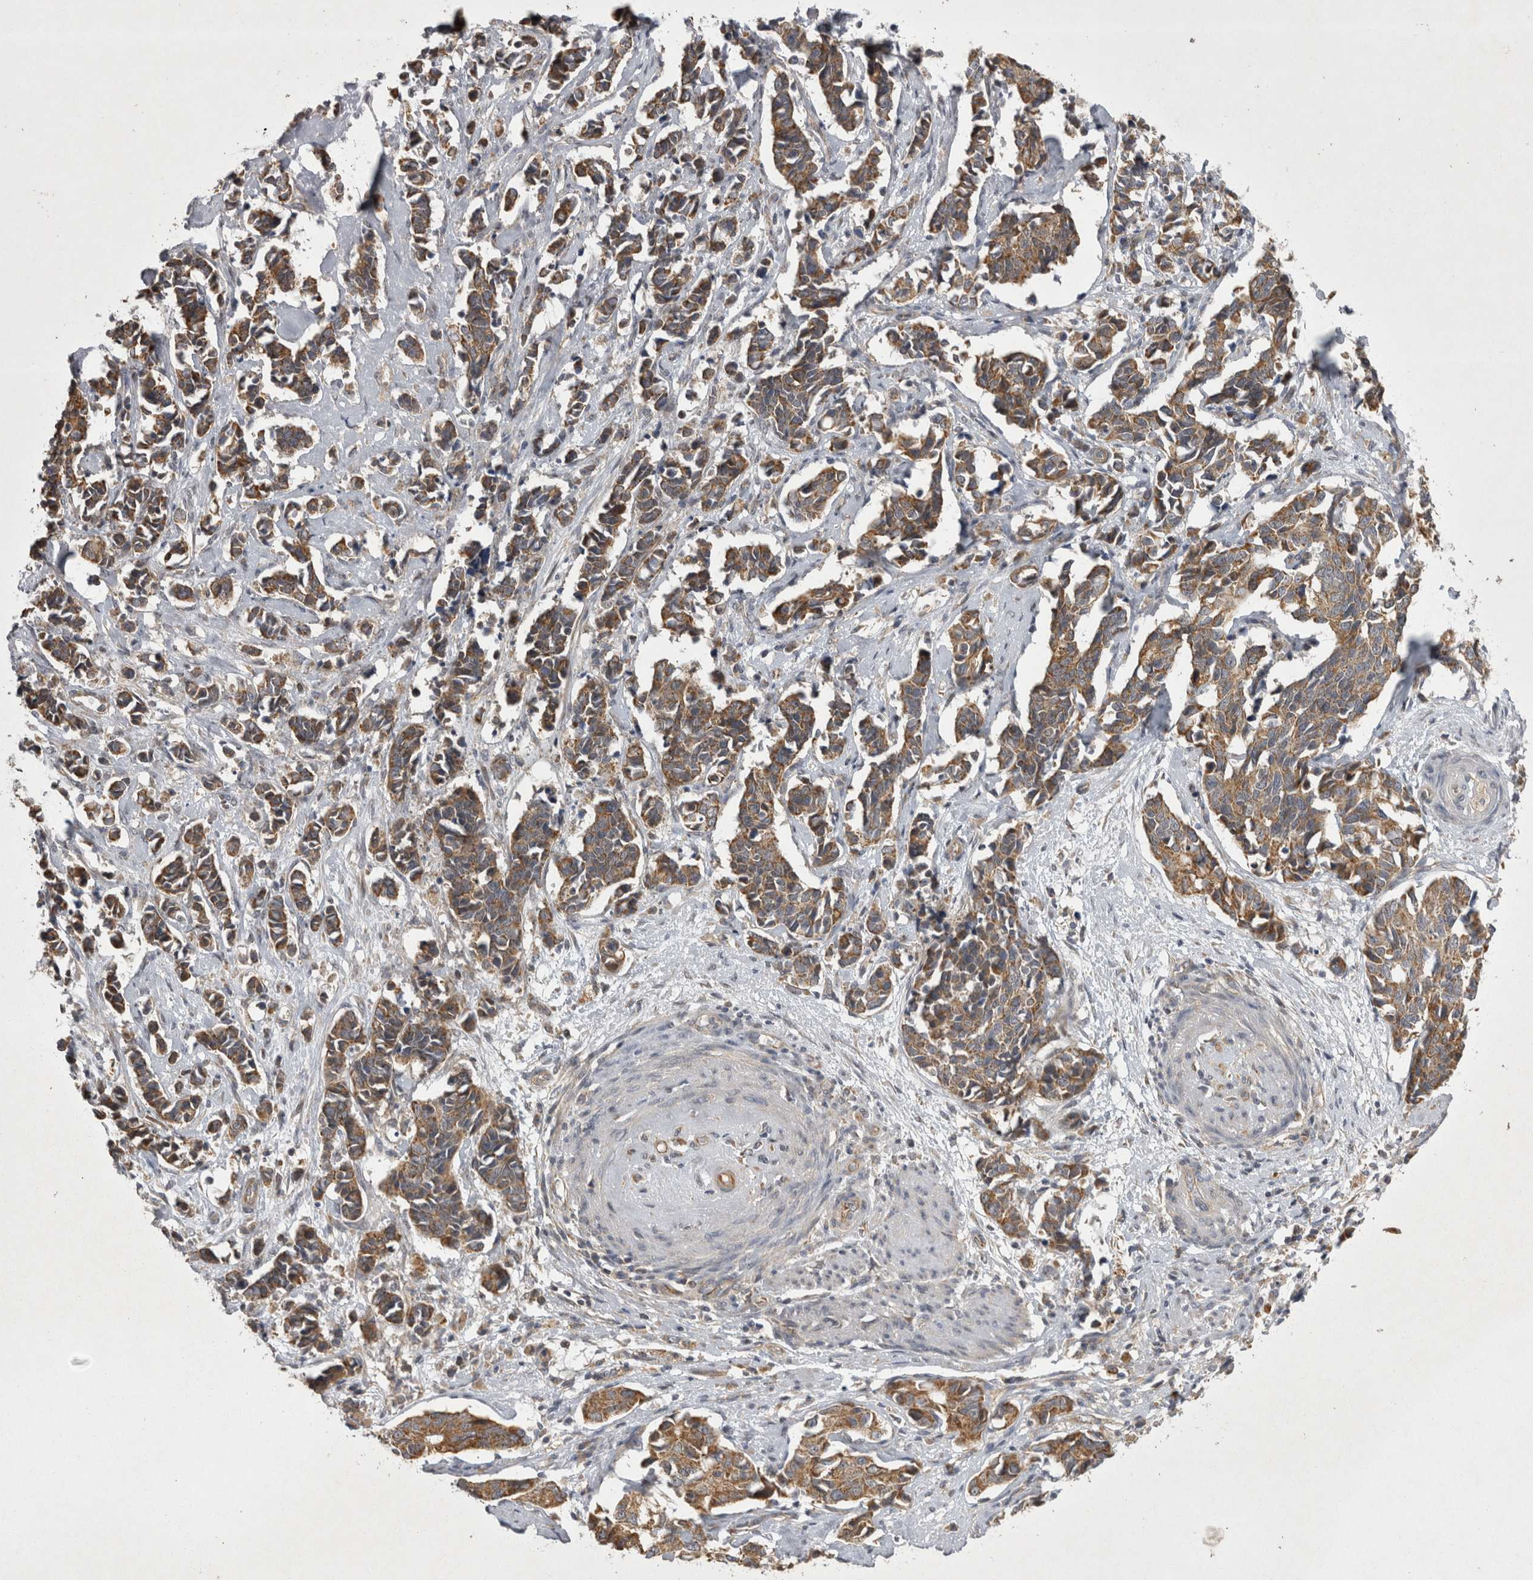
{"staining": {"intensity": "moderate", "quantity": ">75%", "location": "cytoplasmic/membranous"}, "tissue": "cervical cancer", "cell_type": "Tumor cells", "image_type": "cancer", "snomed": [{"axis": "morphology", "description": "Normal tissue, NOS"}, {"axis": "morphology", "description": "Squamous cell carcinoma, NOS"}, {"axis": "topography", "description": "Cervix"}], "caption": "Immunohistochemistry (IHC) image of human squamous cell carcinoma (cervical) stained for a protein (brown), which demonstrates medium levels of moderate cytoplasmic/membranous positivity in approximately >75% of tumor cells.", "gene": "TSPOAP1", "patient": {"sex": "female", "age": 35}}